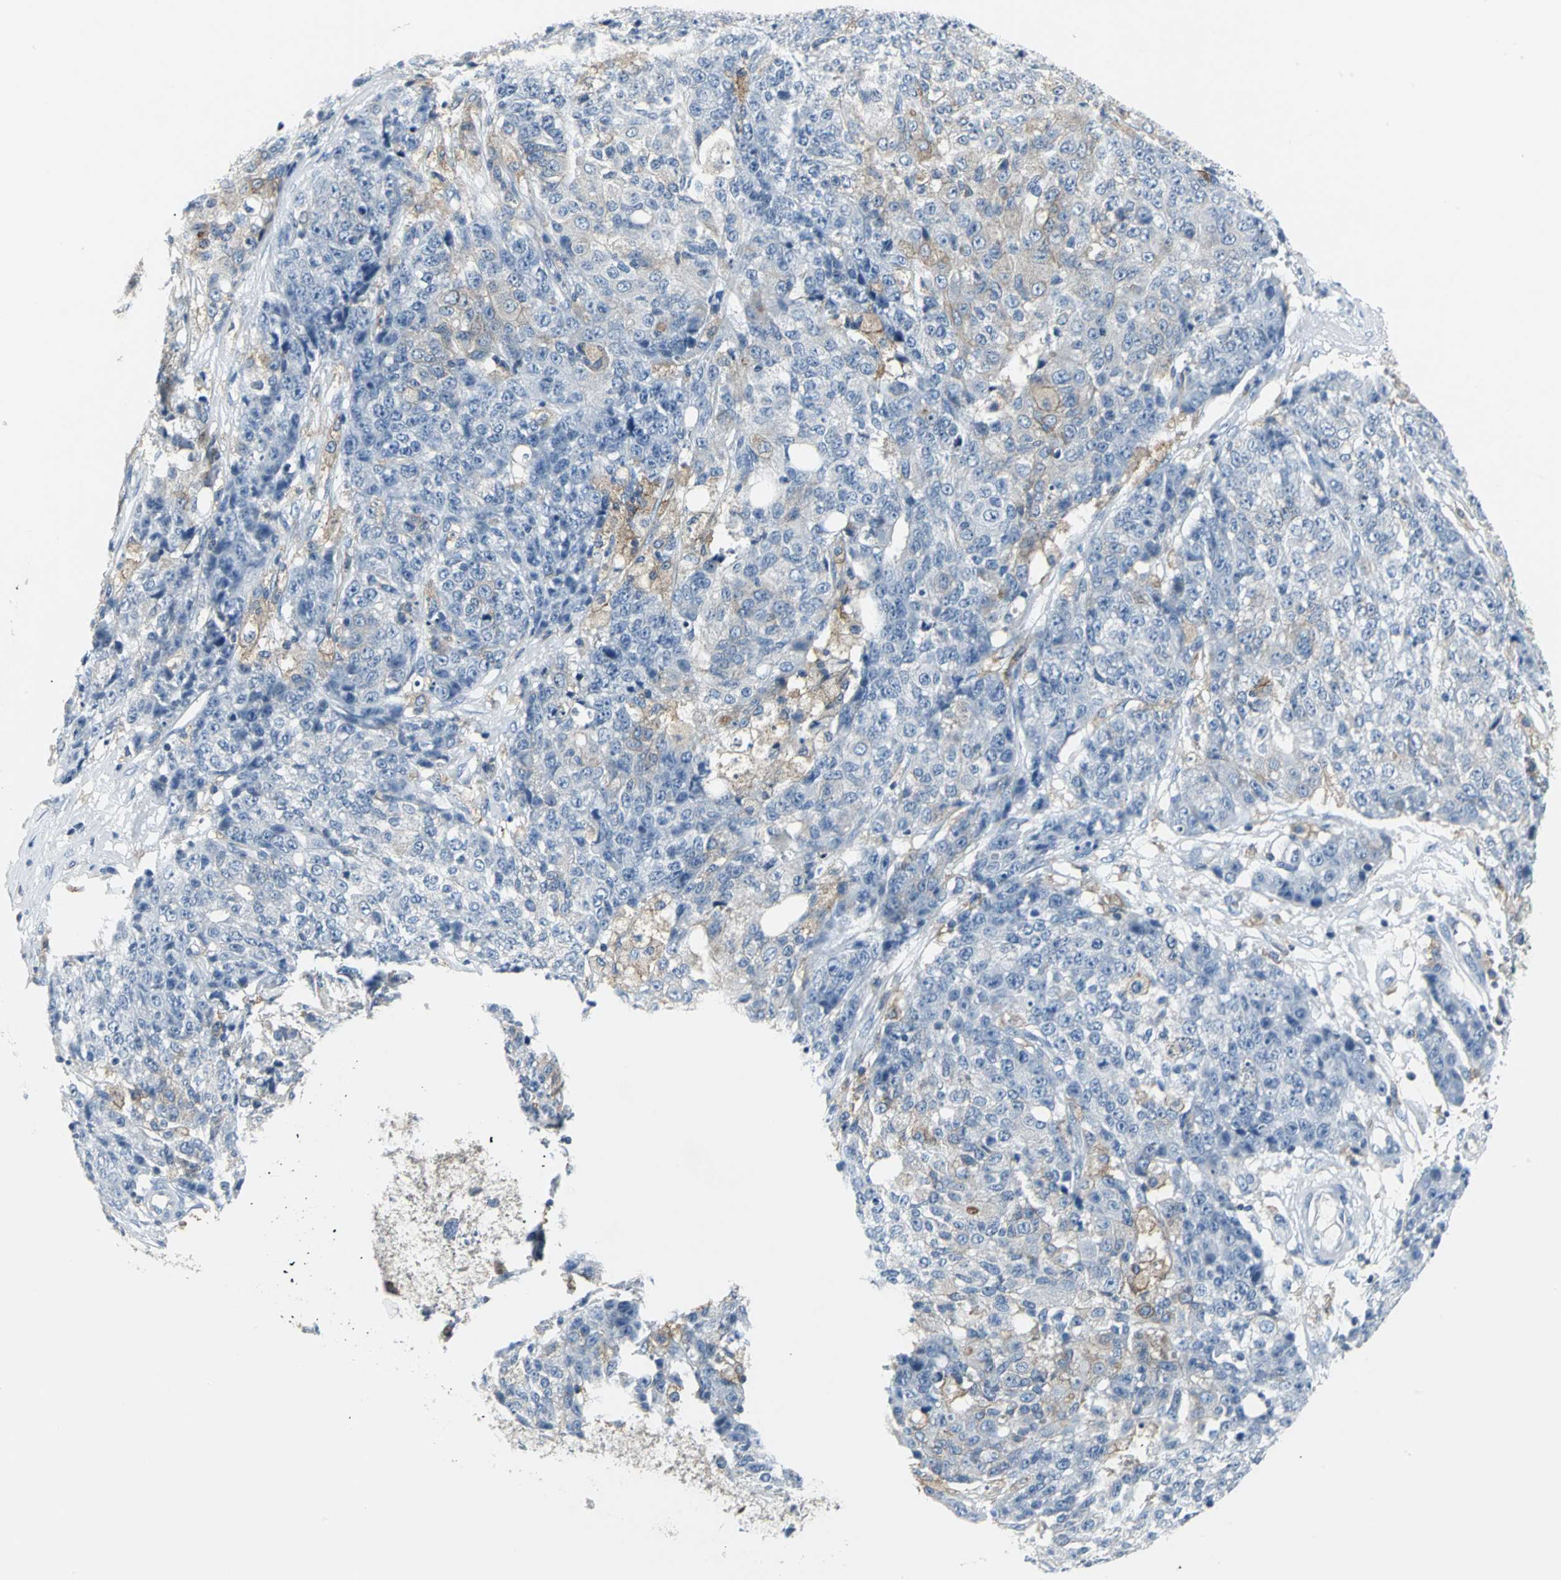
{"staining": {"intensity": "weak", "quantity": "25%-75%", "location": "cytoplasmic/membranous"}, "tissue": "ovarian cancer", "cell_type": "Tumor cells", "image_type": "cancer", "snomed": [{"axis": "morphology", "description": "Carcinoma, endometroid"}, {"axis": "topography", "description": "Ovary"}], "caption": "There is low levels of weak cytoplasmic/membranous positivity in tumor cells of endometroid carcinoma (ovarian), as demonstrated by immunohistochemical staining (brown color).", "gene": "IQGAP2", "patient": {"sex": "female", "age": 42}}